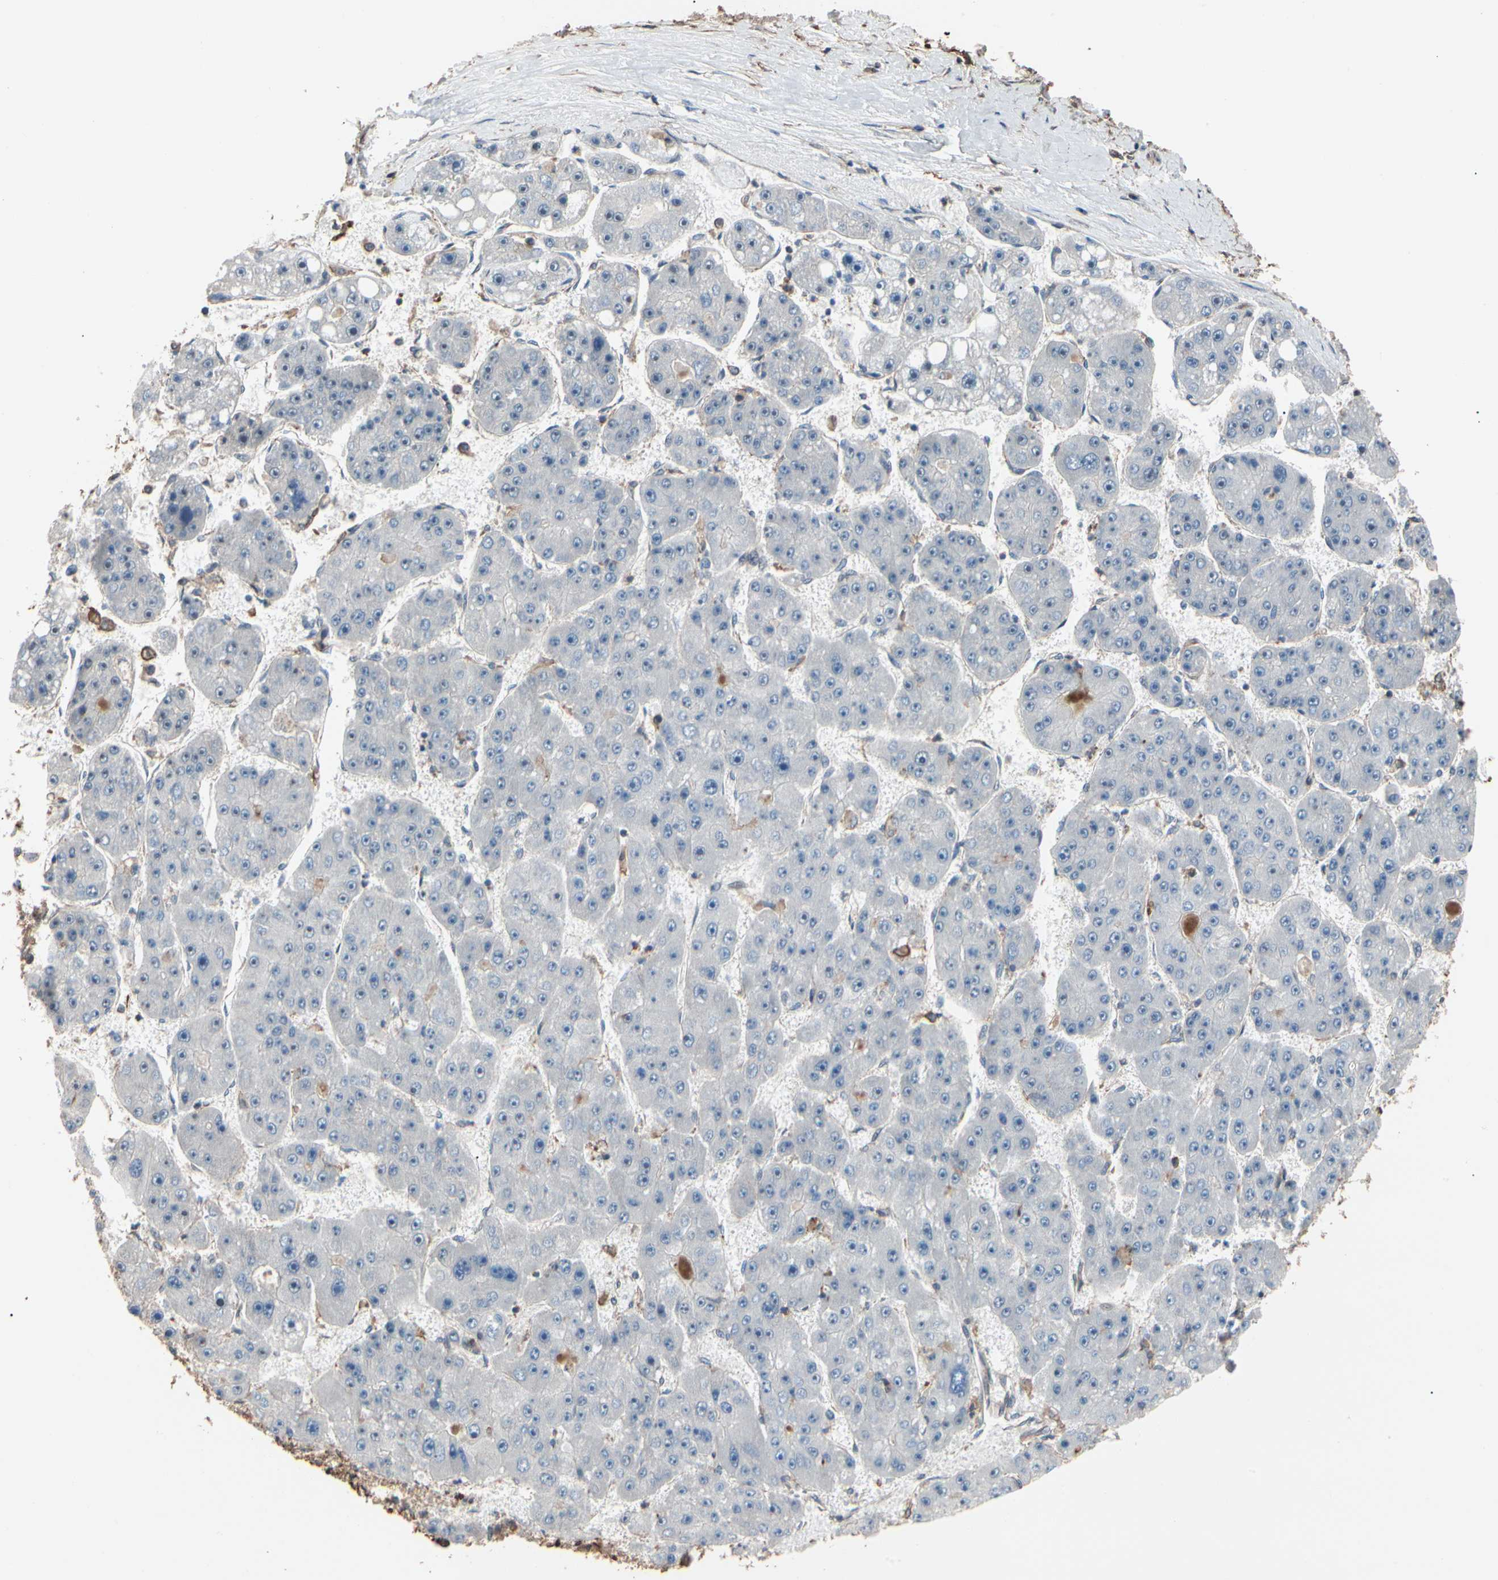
{"staining": {"intensity": "negative", "quantity": "none", "location": "none"}, "tissue": "liver cancer", "cell_type": "Tumor cells", "image_type": "cancer", "snomed": [{"axis": "morphology", "description": "Carcinoma, Hepatocellular, NOS"}, {"axis": "topography", "description": "Liver"}], "caption": "The histopathology image displays no staining of tumor cells in liver hepatocellular carcinoma.", "gene": "MAPK13", "patient": {"sex": "female", "age": 61}}